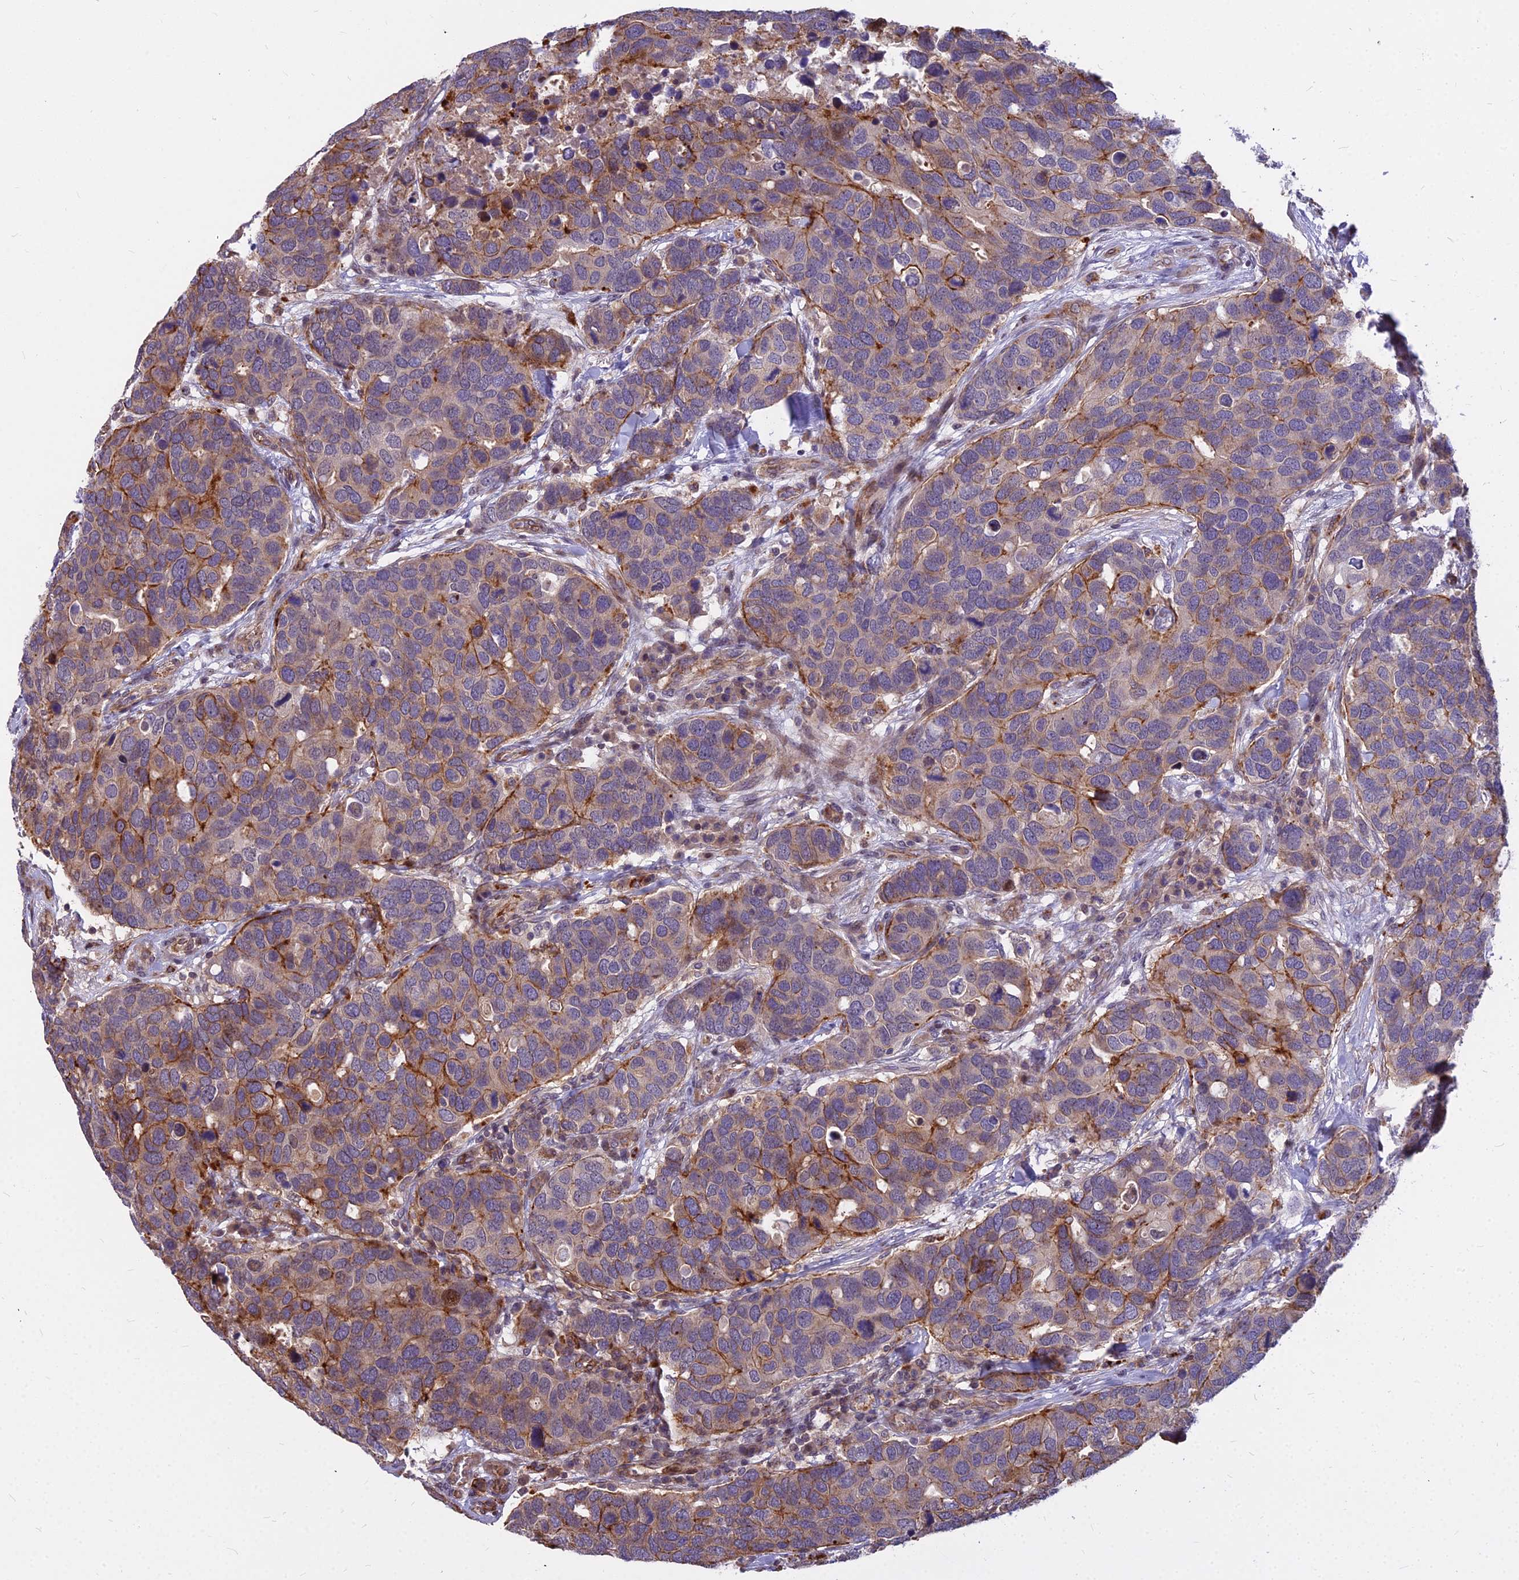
{"staining": {"intensity": "moderate", "quantity": "25%-75%", "location": "cytoplasmic/membranous"}, "tissue": "breast cancer", "cell_type": "Tumor cells", "image_type": "cancer", "snomed": [{"axis": "morphology", "description": "Duct carcinoma"}, {"axis": "topography", "description": "Breast"}], "caption": "A brown stain shows moderate cytoplasmic/membranous expression of a protein in infiltrating ductal carcinoma (breast) tumor cells.", "gene": "GLYATL3", "patient": {"sex": "female", "age": 83}}